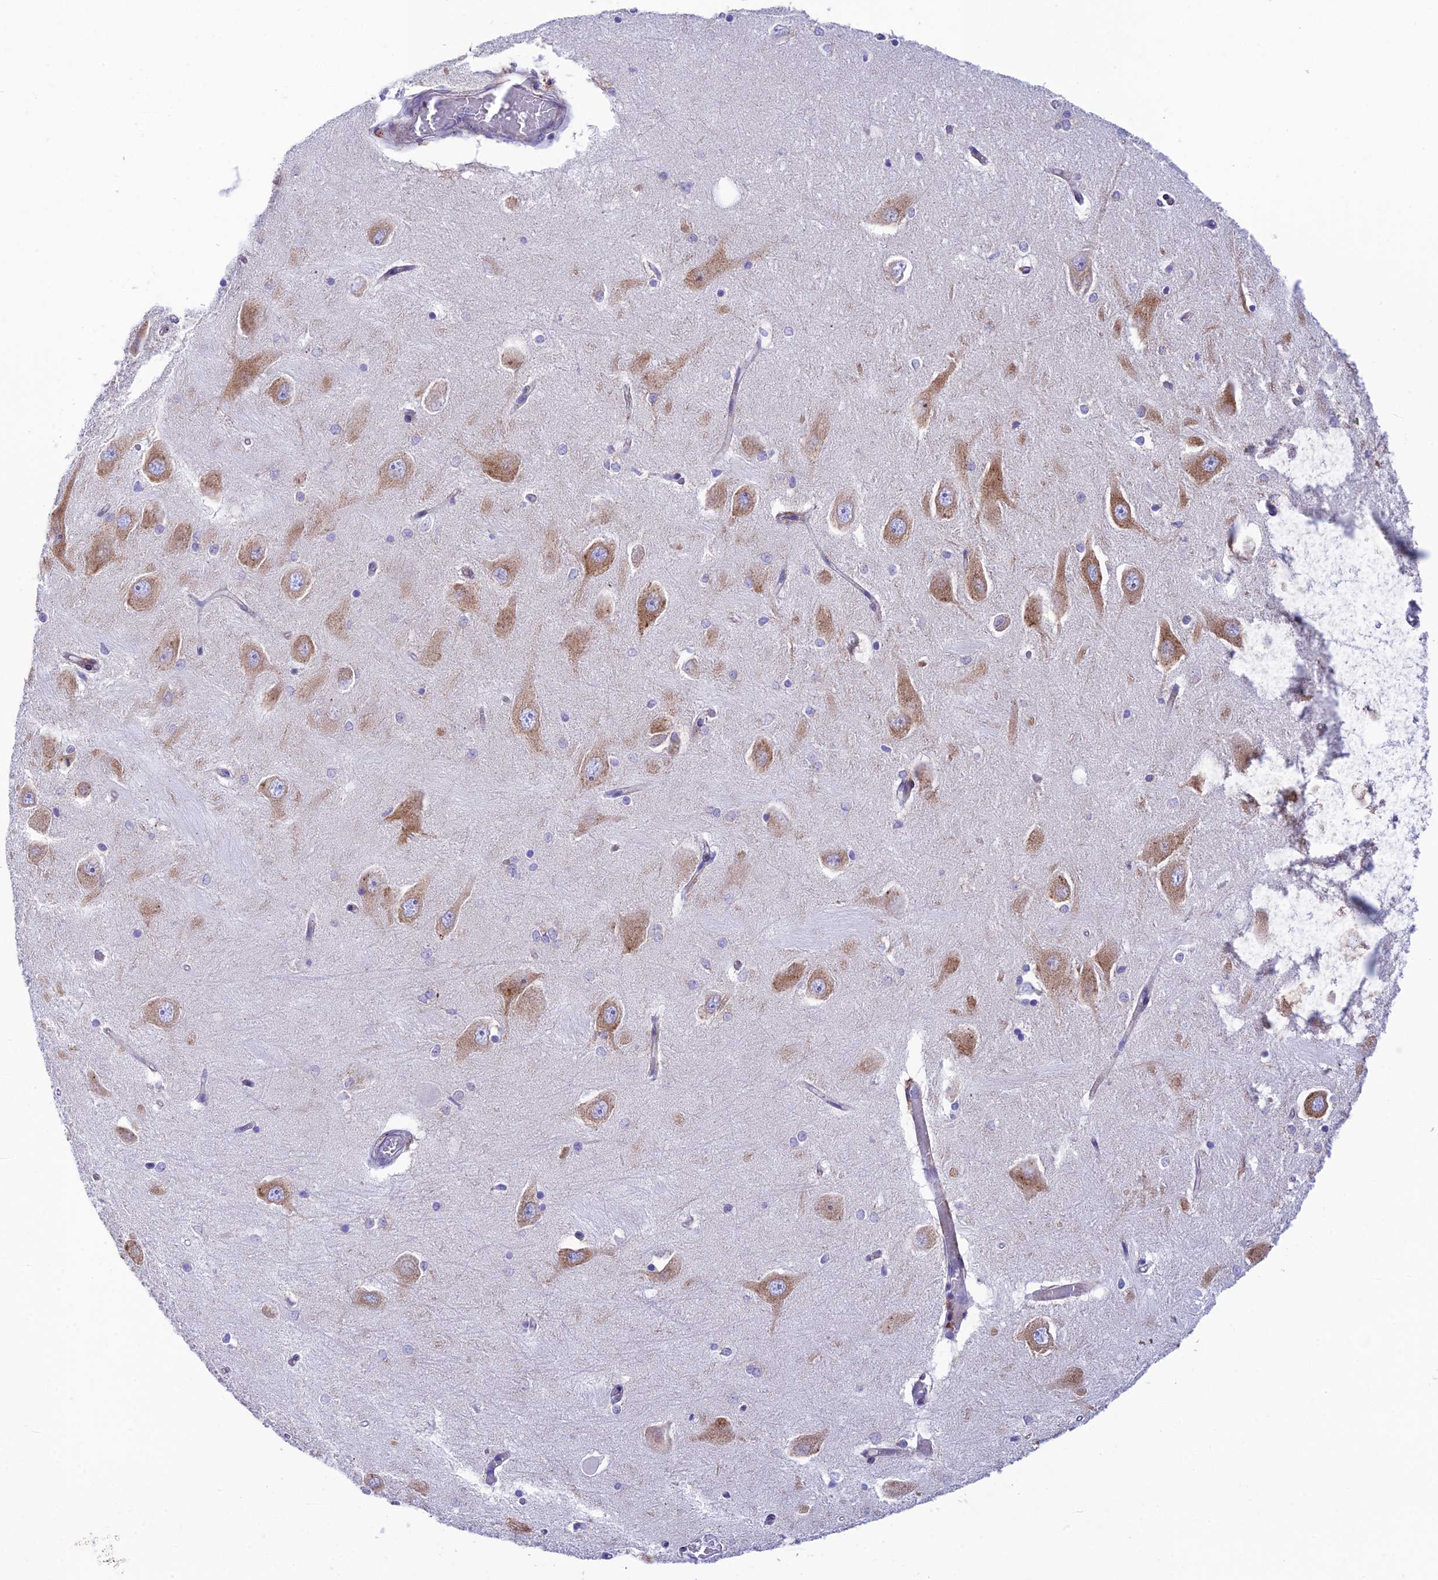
{"staining": {"intensity": "negative", "quantity": "none", "location": "none"}, "tissue": "hippocampus", "cell_type": "Glial cells", "image_type": "normal", "snomed": [{"axis": "morphology", "description": "Normal tissue, NOS"}, {"axis": "topography", "description": "Hippocampus"}], "caption": "This is an IHC image of unremarkable human hippocampus. There is no staining in glial cells.", "gene": "TUBGCP6", "patient": {"sex": "male", "age": 45}}